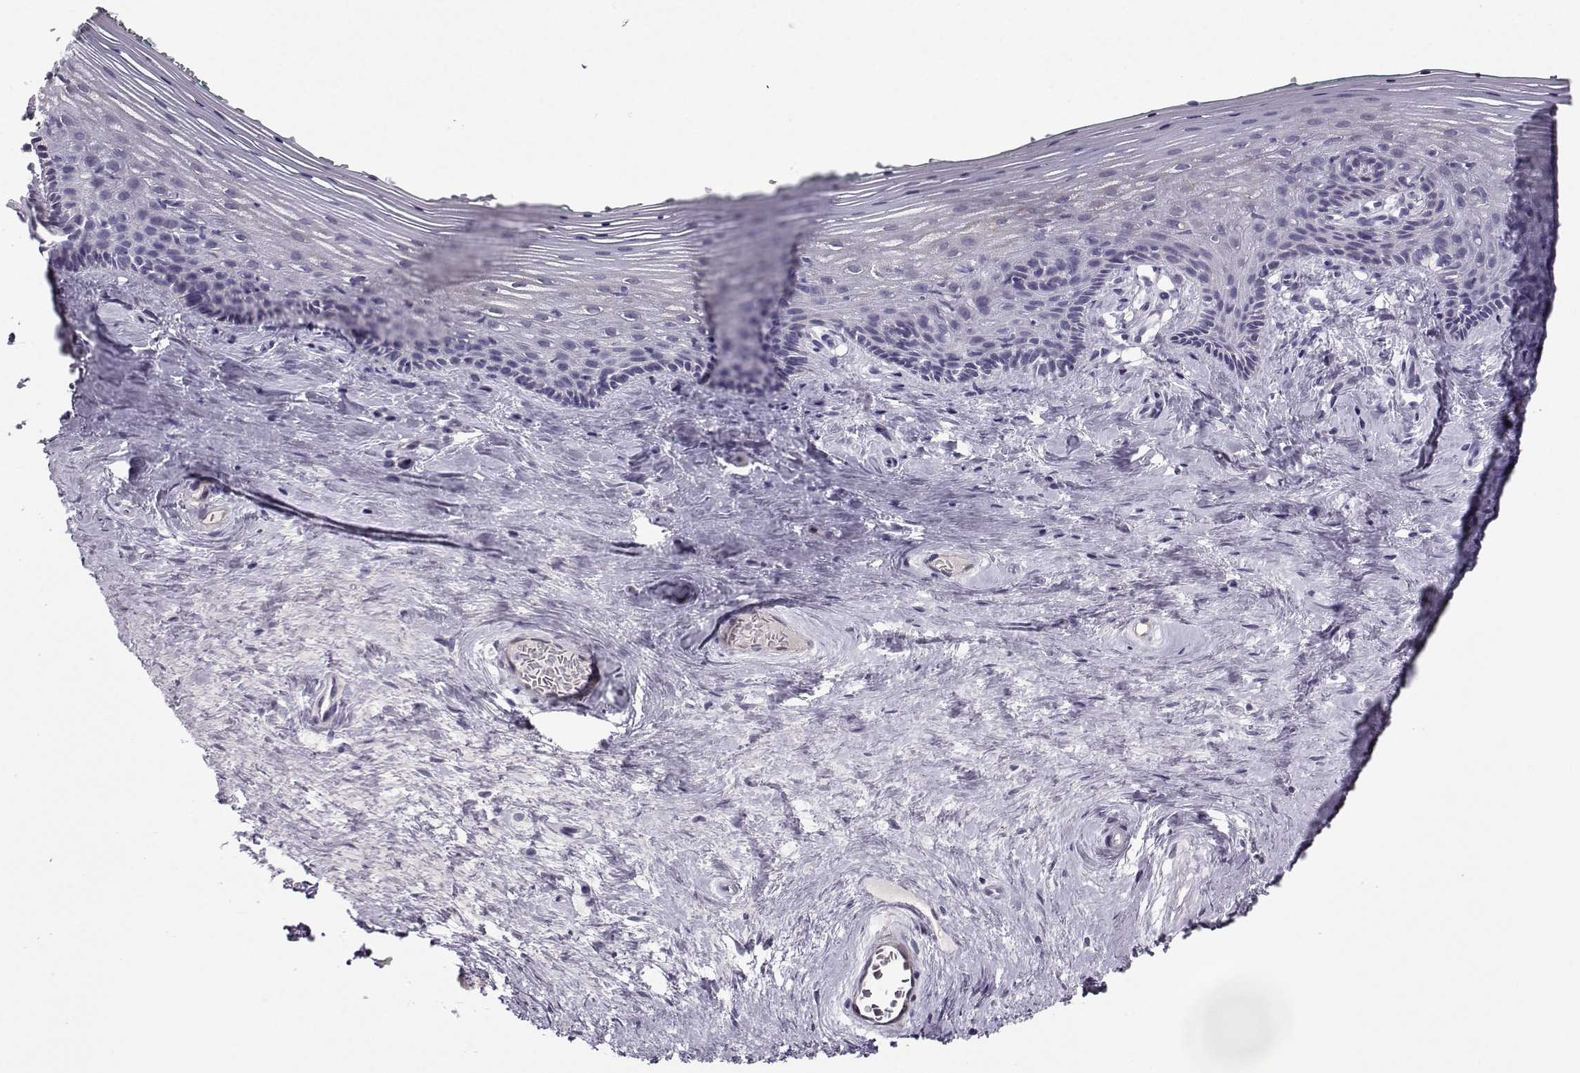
{"staining": {"intensity": "weak", "quantity": "<25%", "location": "cytoplasmic/membranous"}, "tissue": "vagina", "cell_type": "Squamous epithelial cells", "image_type": "normal", "snomed": [{"axis": "morphology", "description": "Normal tissue, NOS"}, {"axis": "topography", "description": "Vagina"}], "caption": "An IHC image of unremarkable vagina is shown. There is no staining in squamous epithelial cells of vagina. (DAB (3,3'-diaminobenzidine) IHC visualized using brightfield microscopy, high magnification).", "gene": "NQO1", "patient": {"sex": "female", "age": 45}}